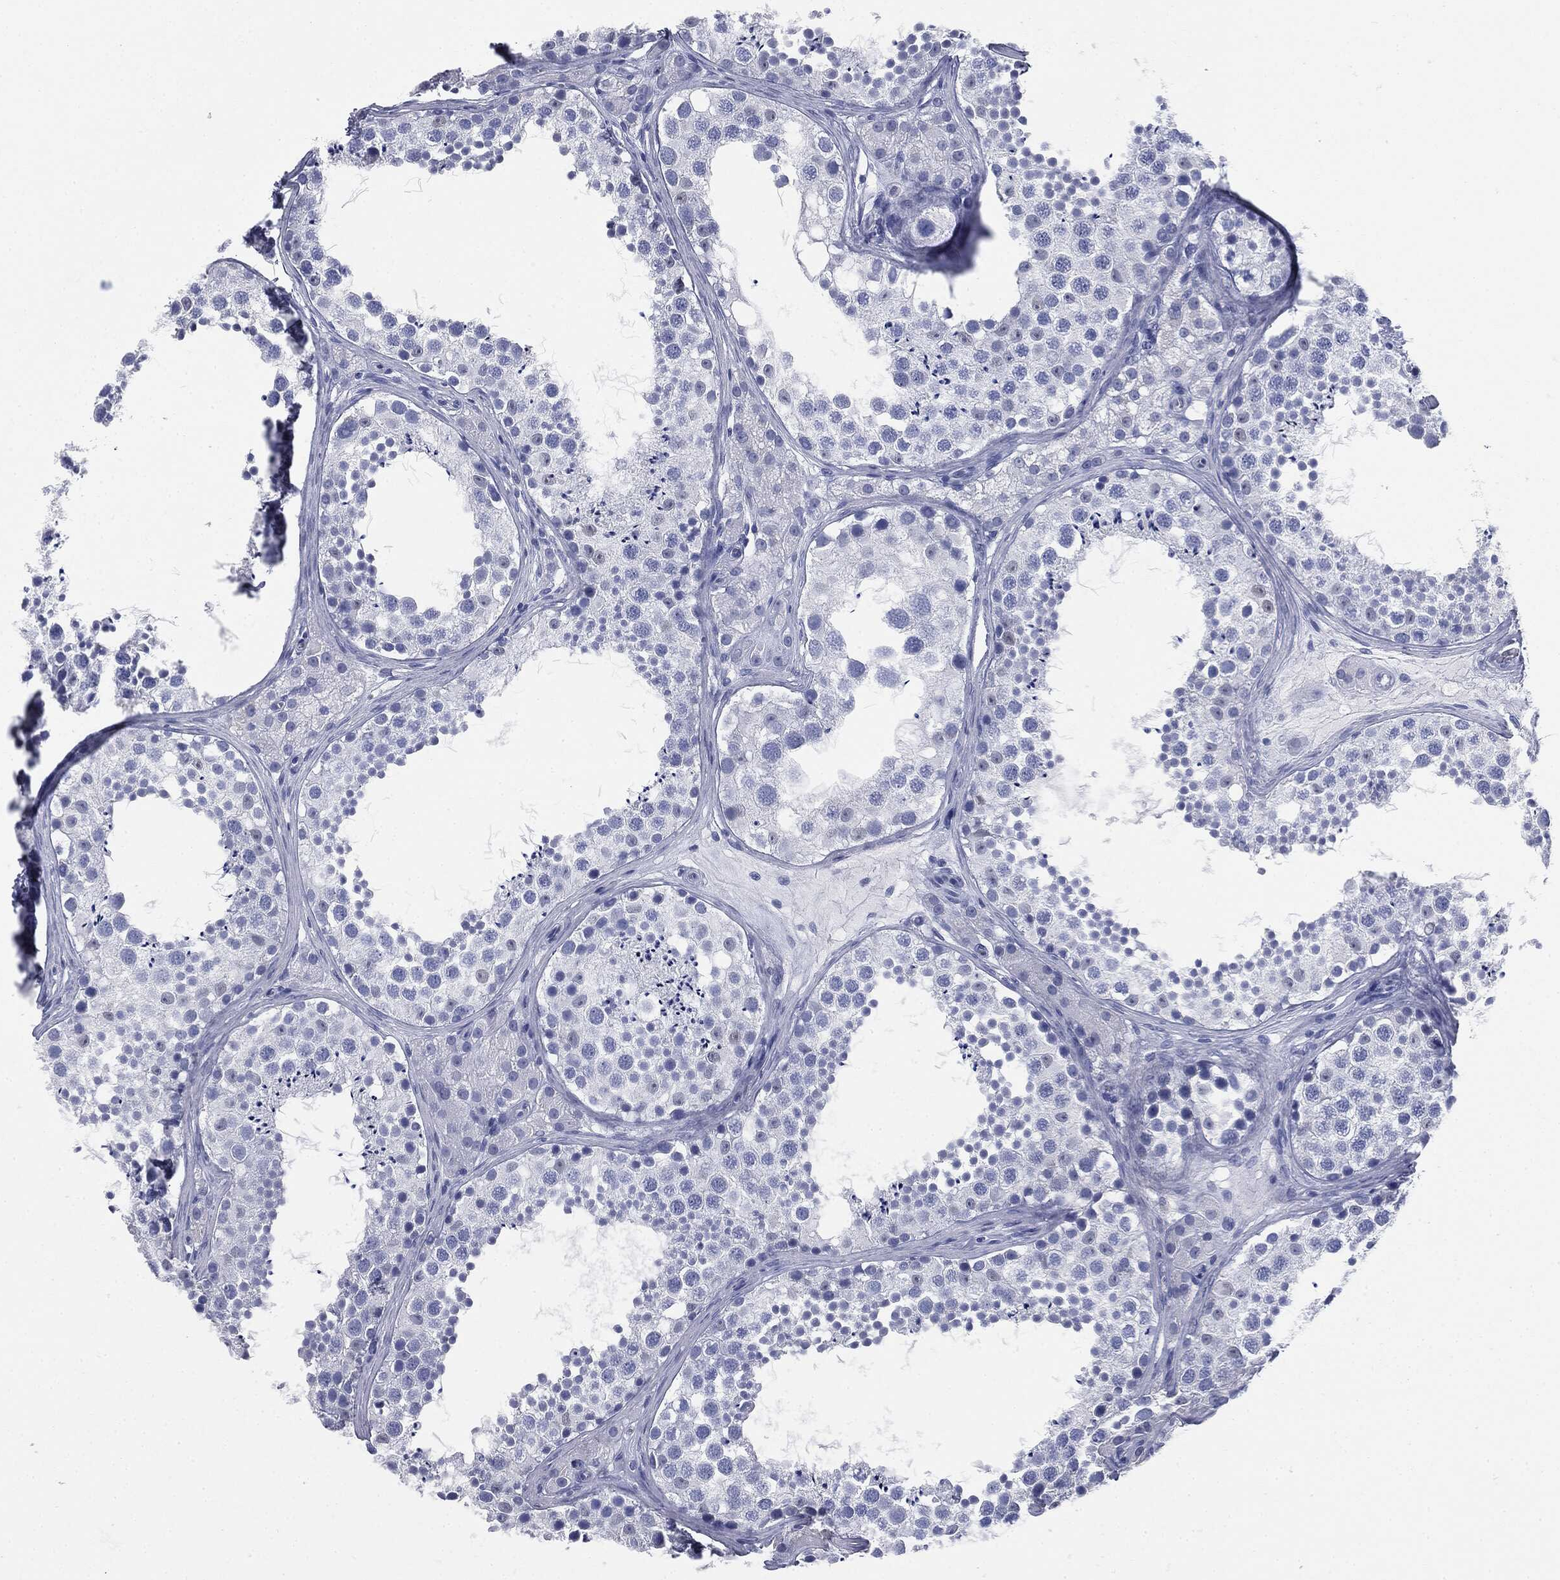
{"staining": {"intensity": "negative", "quantity": "none", "location": "none"}, "tissue": "testis", "cell_type": "Cells in seminiferous ducts", "image_type": "normal", "snomed": [{"axis": "morphology", "description": "Normal tissue, NOS"}, {"axis": "topography", "description": "Testis"}], "caption": "Immunohistochemistry (IHC) photomicrograph of unremarkable testis stained for a protein (brown), which reveals no expression in cells in seminiferous ducts. Brightfield microscopy of immunohistochemistry (IHC) stained with DAB (3,3'-diaminobenzidine) (brown) and hematoxylin (blue), captured at high magnification.", "gene": "ATP2A1", "patient": {"sex": "male", "age": 41}}